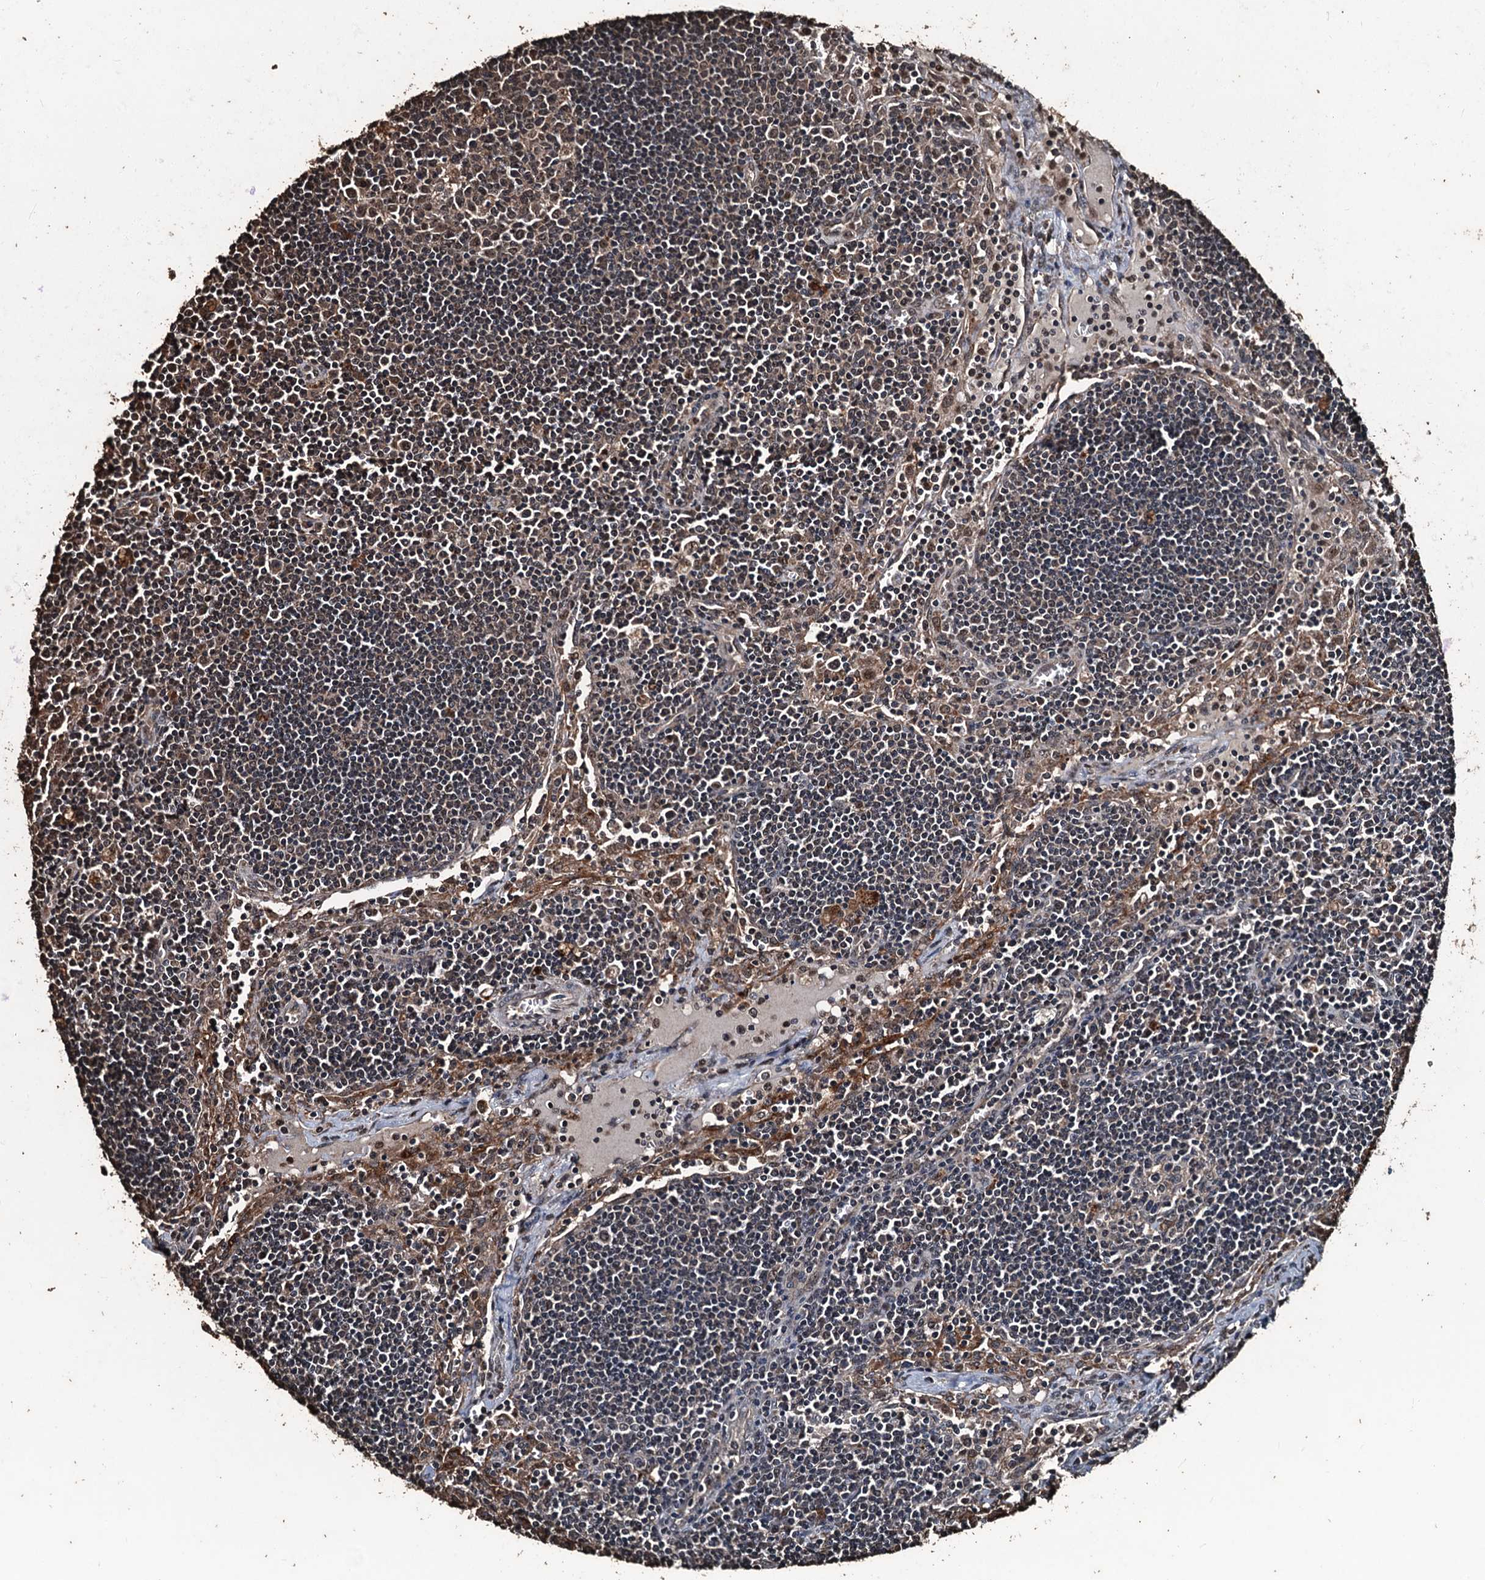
{"staining": {"intensity": "weak", "quantity": "25%-75%", "location": "cytoplasmic/membranous,nuclear"}, "tissue": "lymph node", "cell_type": "Non-germinal center cells", "image_type": "normal", "snomed": [{"axis": "morphology", "description": "Normal tissue, NOS"}, {"axis": "topography", "description": "Lymph node"}], "caption": "Immunohistochemical staining of normal lymph node demonstrates weak cytoplasmic/membranous,nuclear protein expression in about 25%-75% of non-germinal center cells.", "gene": "FAAP24", "patient": {"sex": "male", "age": 58}}